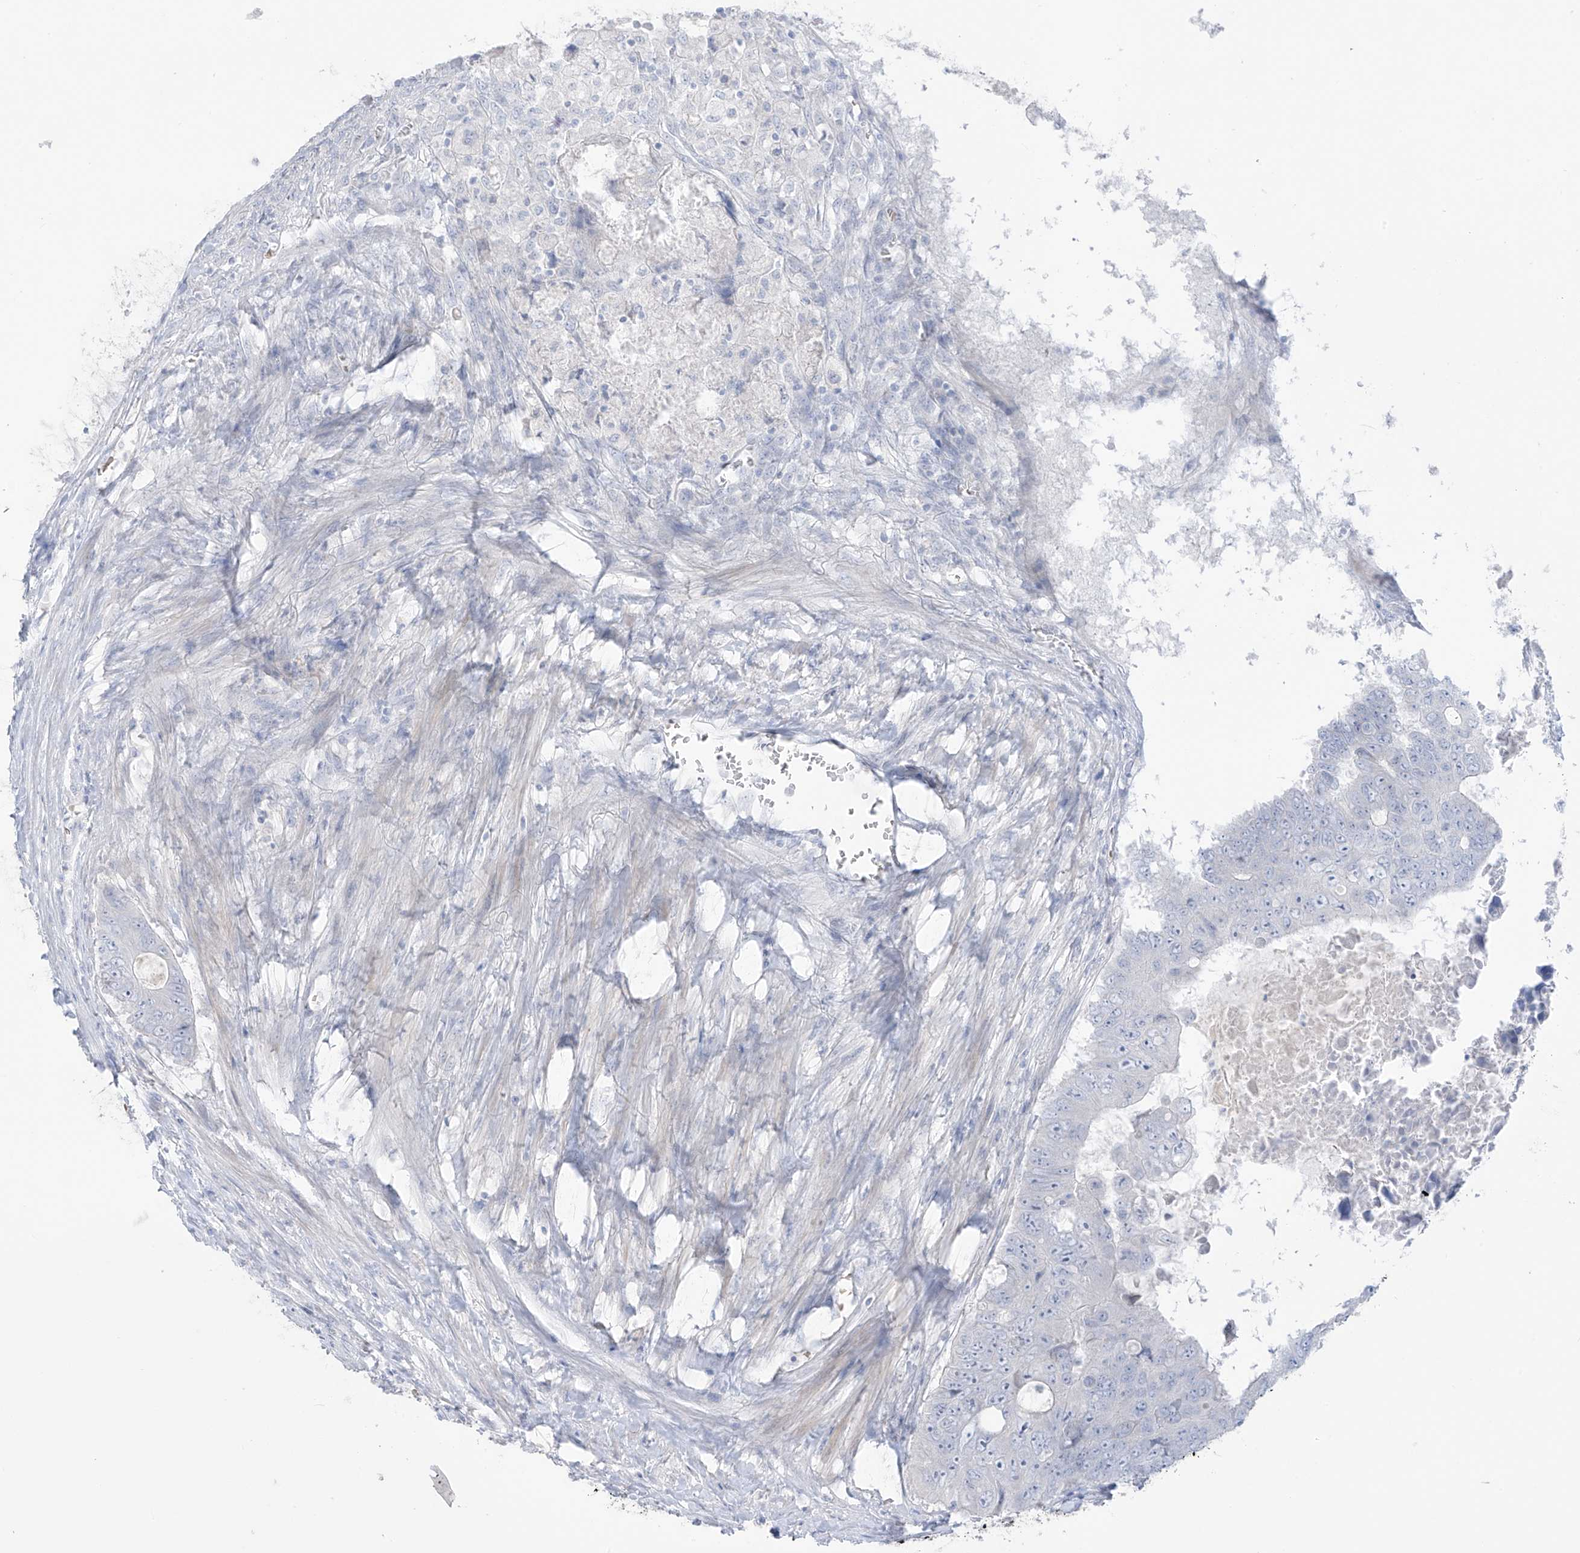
{"staining": {"intensity": "negative", "quantity": "none", "location": "none"}, "tissue": "colorectal cancer", "cell_type": "Tumor cells", "image_type": "cancer", "snomed": [{"axis": "morphology", "description": "Adenocarcinoma, NOS"}, {"axis": "topography", "description": "Colon"}], "caption": "Tumor cells are negative for protein expression in human adenocarcinoma (colorectal). (DAB (3,3'-diaminobenzidine) immunohistochemistry with hematoxylin counter stain).", "gene": "ASPRV1", "patient": {"sex": "male", "age": 87}}